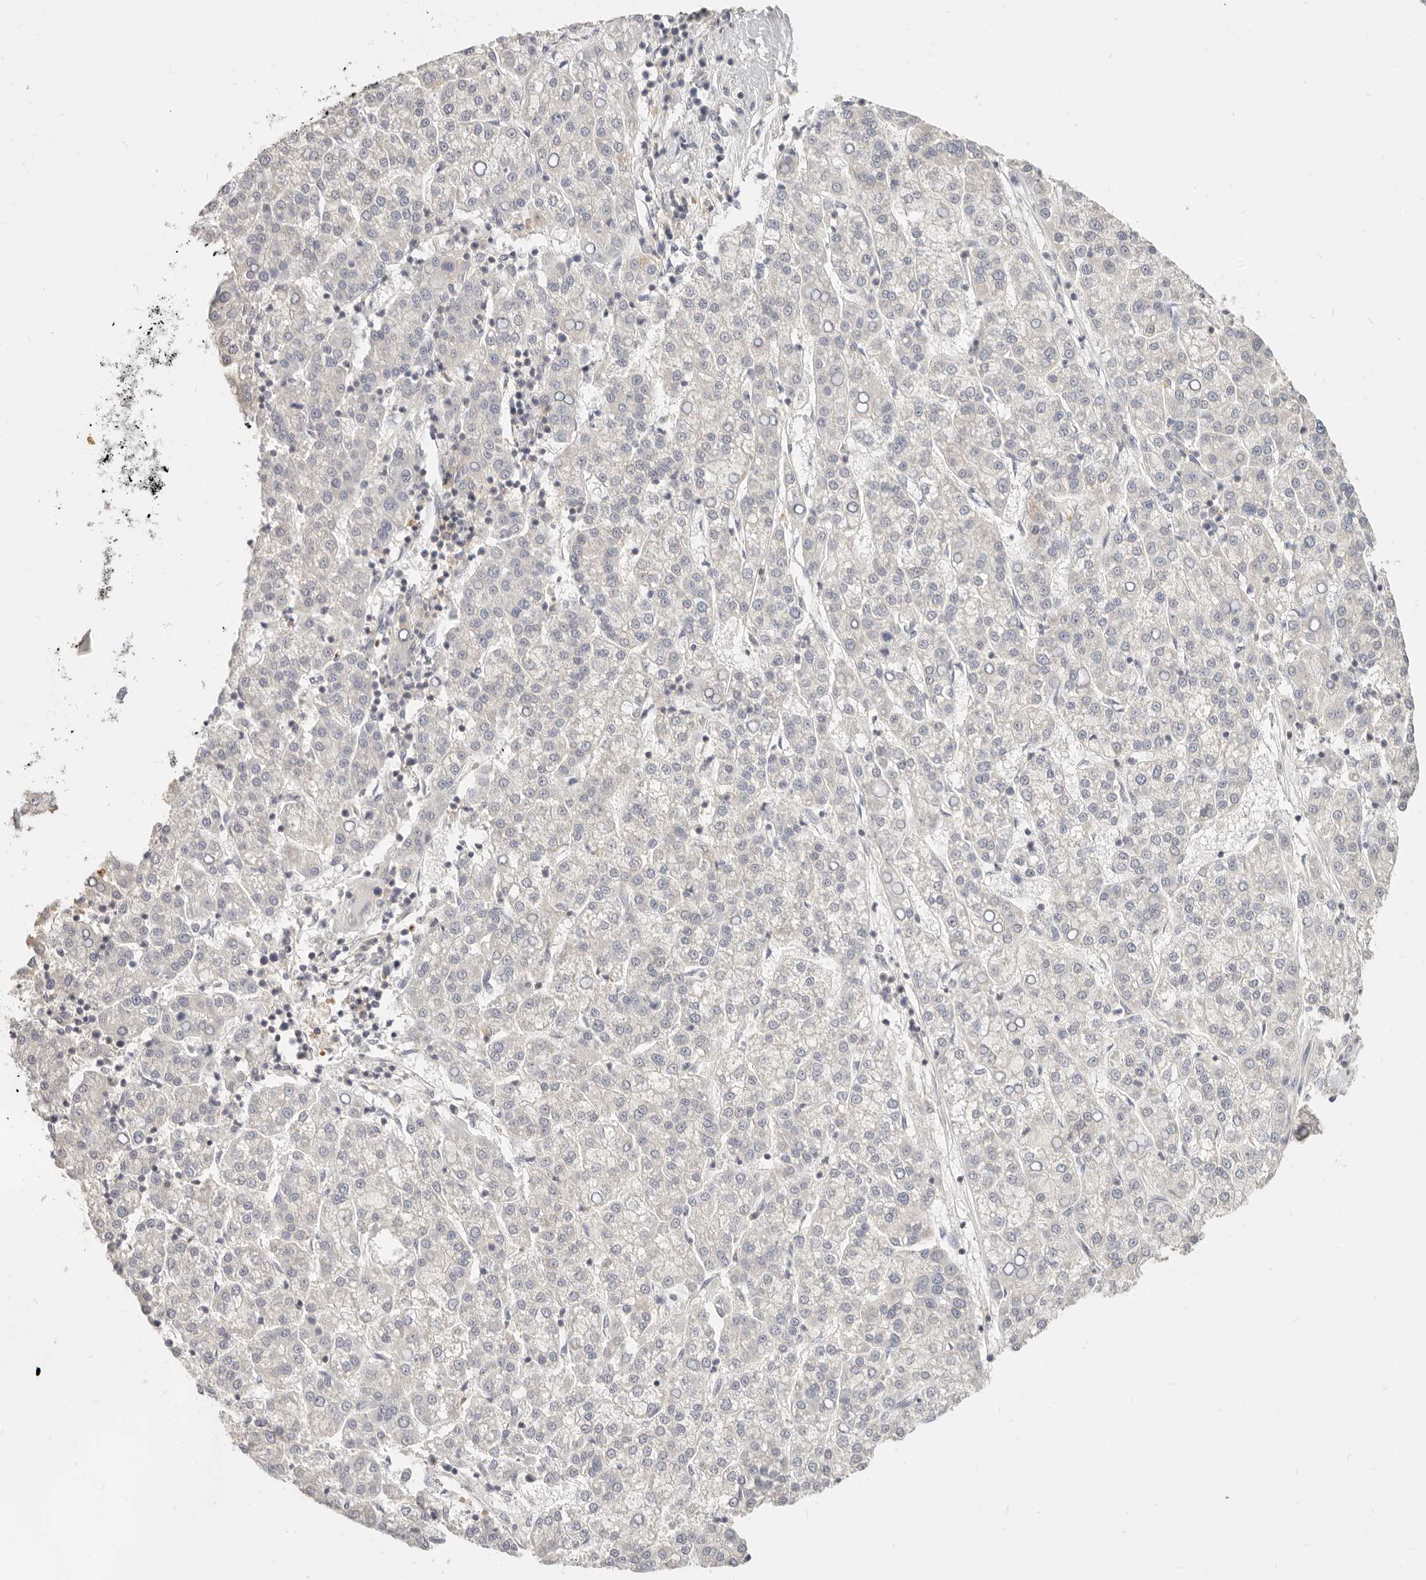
{"staining": {"intensity": "negative", "quantity": "none", "location": "none"}, "tissue": "liver cancer", "cell_type": "Tumor cells", "image_type": "cancer", "snomed": [{"axis": "morphology", "description": "Carcinoma, Hepatocellular, NOS"}, {"axis": "topography", "description": "Liver"}], "caption": "Tumor cells are negative for protein expression in human liver hepatocellular carcinoma.", "gene": "LTB4R2", "patient": {"sex": "female", "age": 58}}